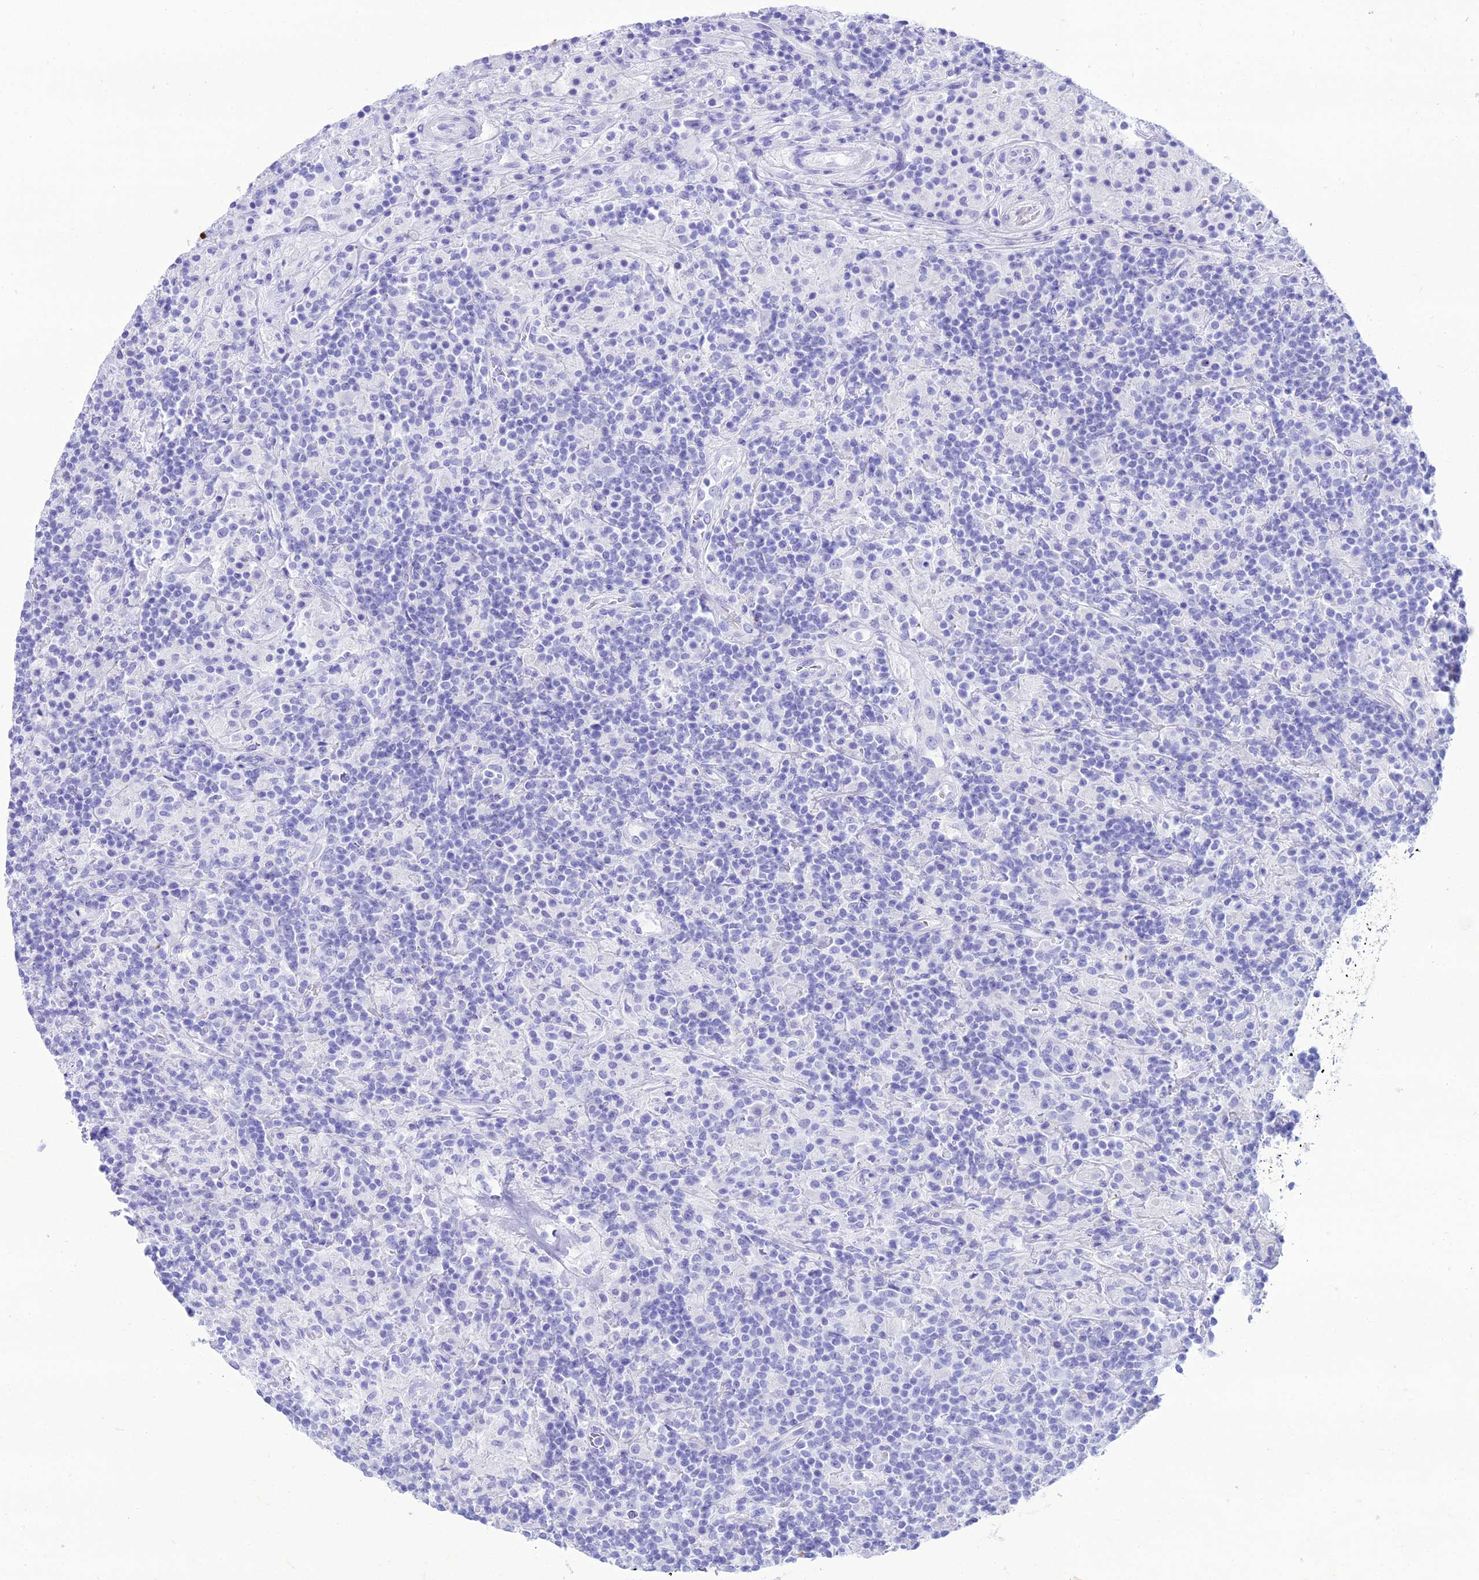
{"staining": {"intensity": "negative", "quantity": "none", "location": "none"}, "tissue": "lymphoma", "cell_type": "Tumor cells", "image_type": "cancer", "snomed": [{"axis": "morphology", "description": "Hodgkin's disease, NOS"}, {"axis": "topography", "description": "Lymph node"}], "caption": "The histopathology image reveals no staining of tumor cells in Hodgkin's disease.", "gene": "PNMA5", "patient": {"sex": "male", "age": 70}}